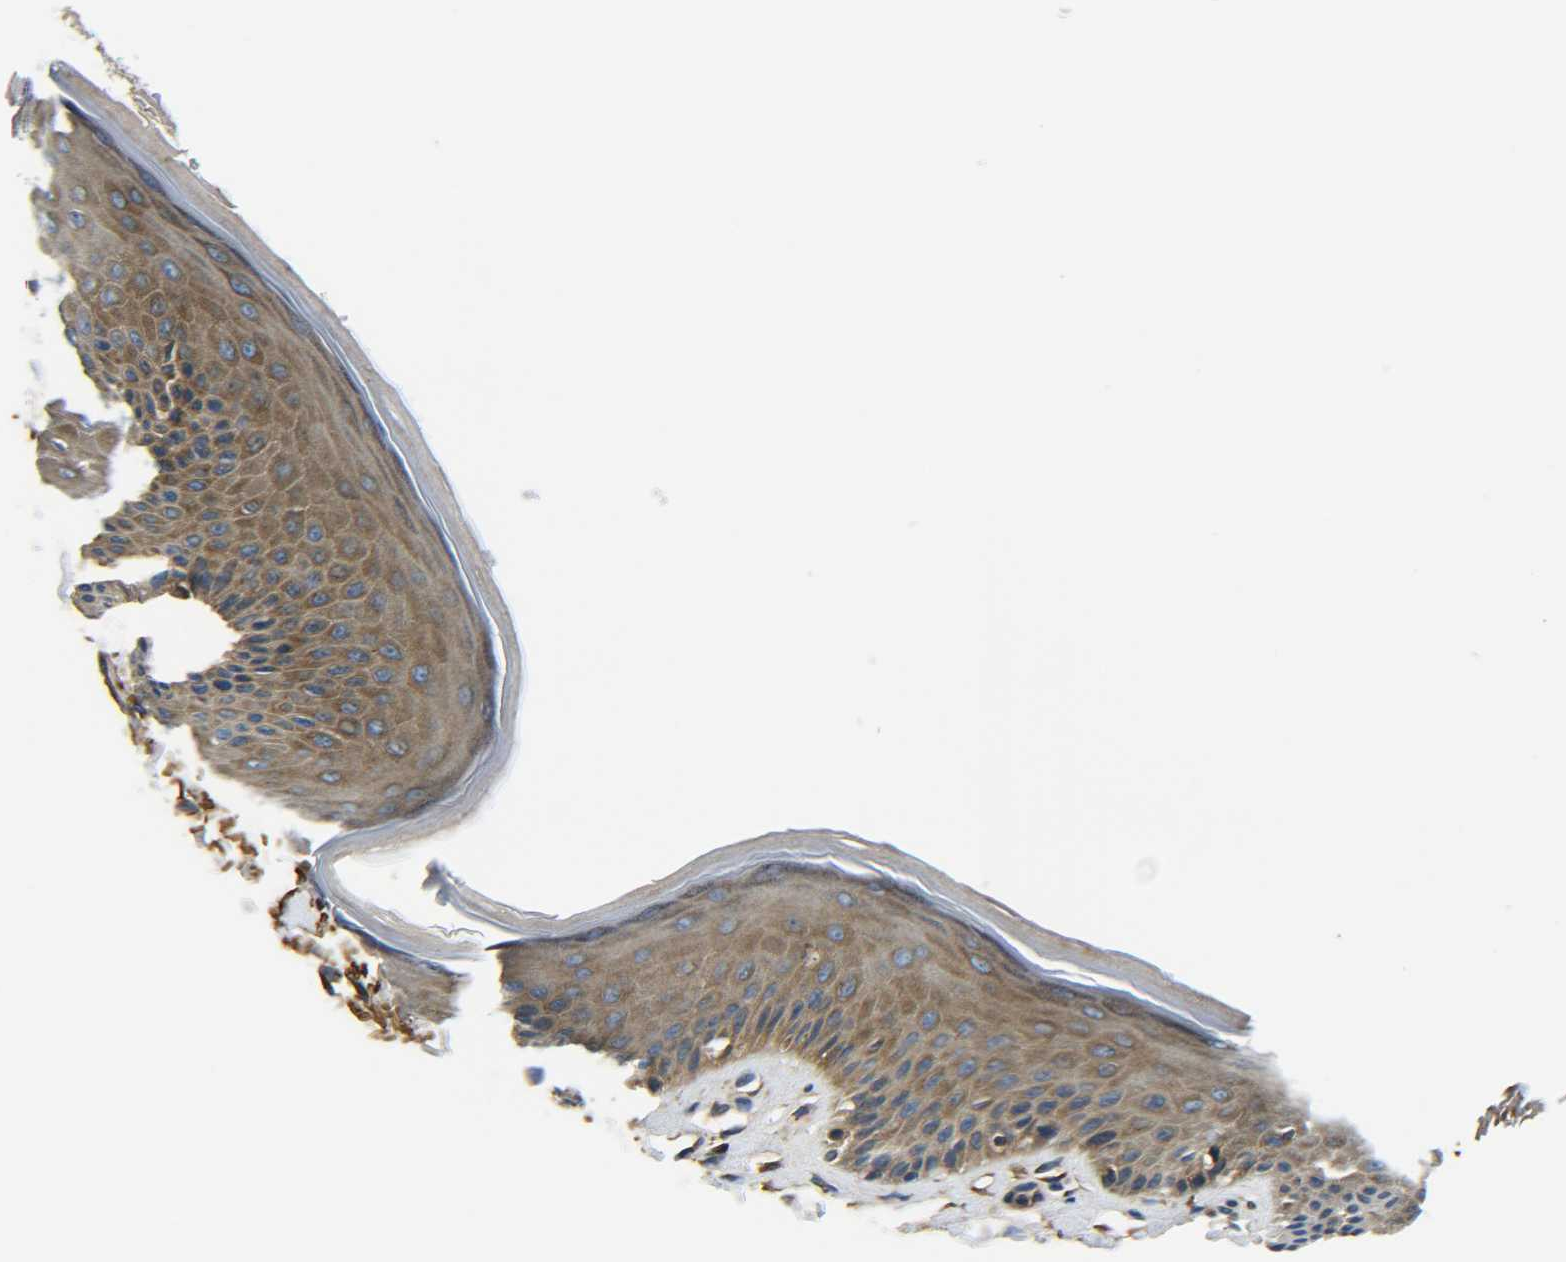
{"staining": {"intensity": "moderate", "quantity": ">75%", "location": "cytoplasmic/membranous"}, "tissue": "skin", "cell_type": "Epidermal cells", "image_type": "normal", "snomed": [{"axis": "morphology", "description": "Normal tissue, NOS"}, {"axis": "topography", "description": "Vulva"}], "caption": "Protein expression analysis of normal human skin reveals moderate cytoplasmic/membranous positivity in approximately >75% of epidermal cells. Immunohistochemistry stains the protein in brown and the nuclei are stained blue.", "gene": "PREB", "patient": {"sex": "female", "age": 73}}